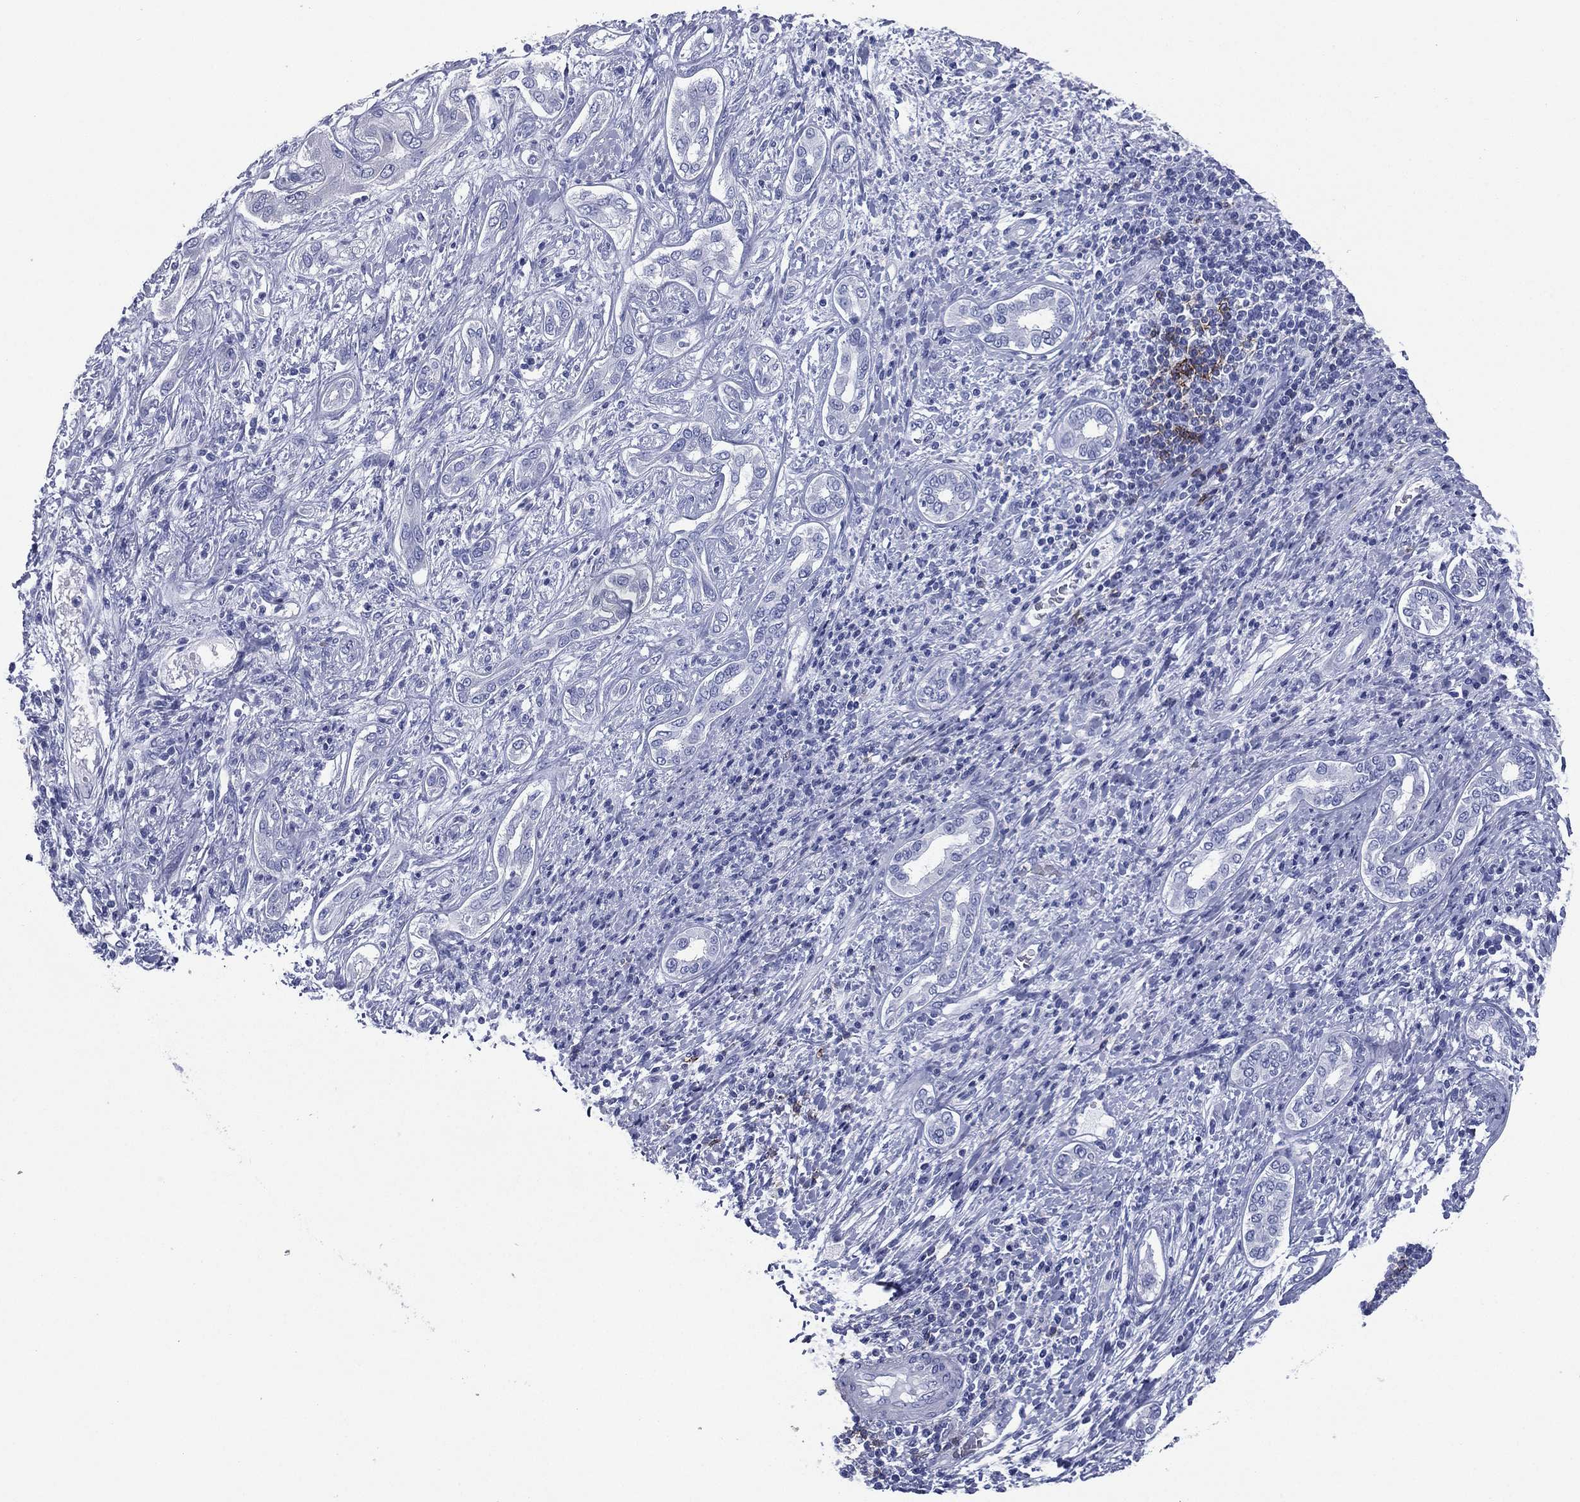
{"staining": {"intensity": "negative", "quantity": "none", "location": "none"}, "tissue": "liver cancer", "cell_type": "Tumor cells", "image_type": "cancer", "snomed": [{"axis": "morphology", "description": "Carcinoma, Hepatocellular, NOS"}, {"axis": "topography", "description": "Liver"}], "caption": "Liver hepatocellular carcinoma was stained to show a protein in brown. There is no significant staining in tumor cells.", "gene": "FCER2", "patient": {"sex": "male", "age": 65}}